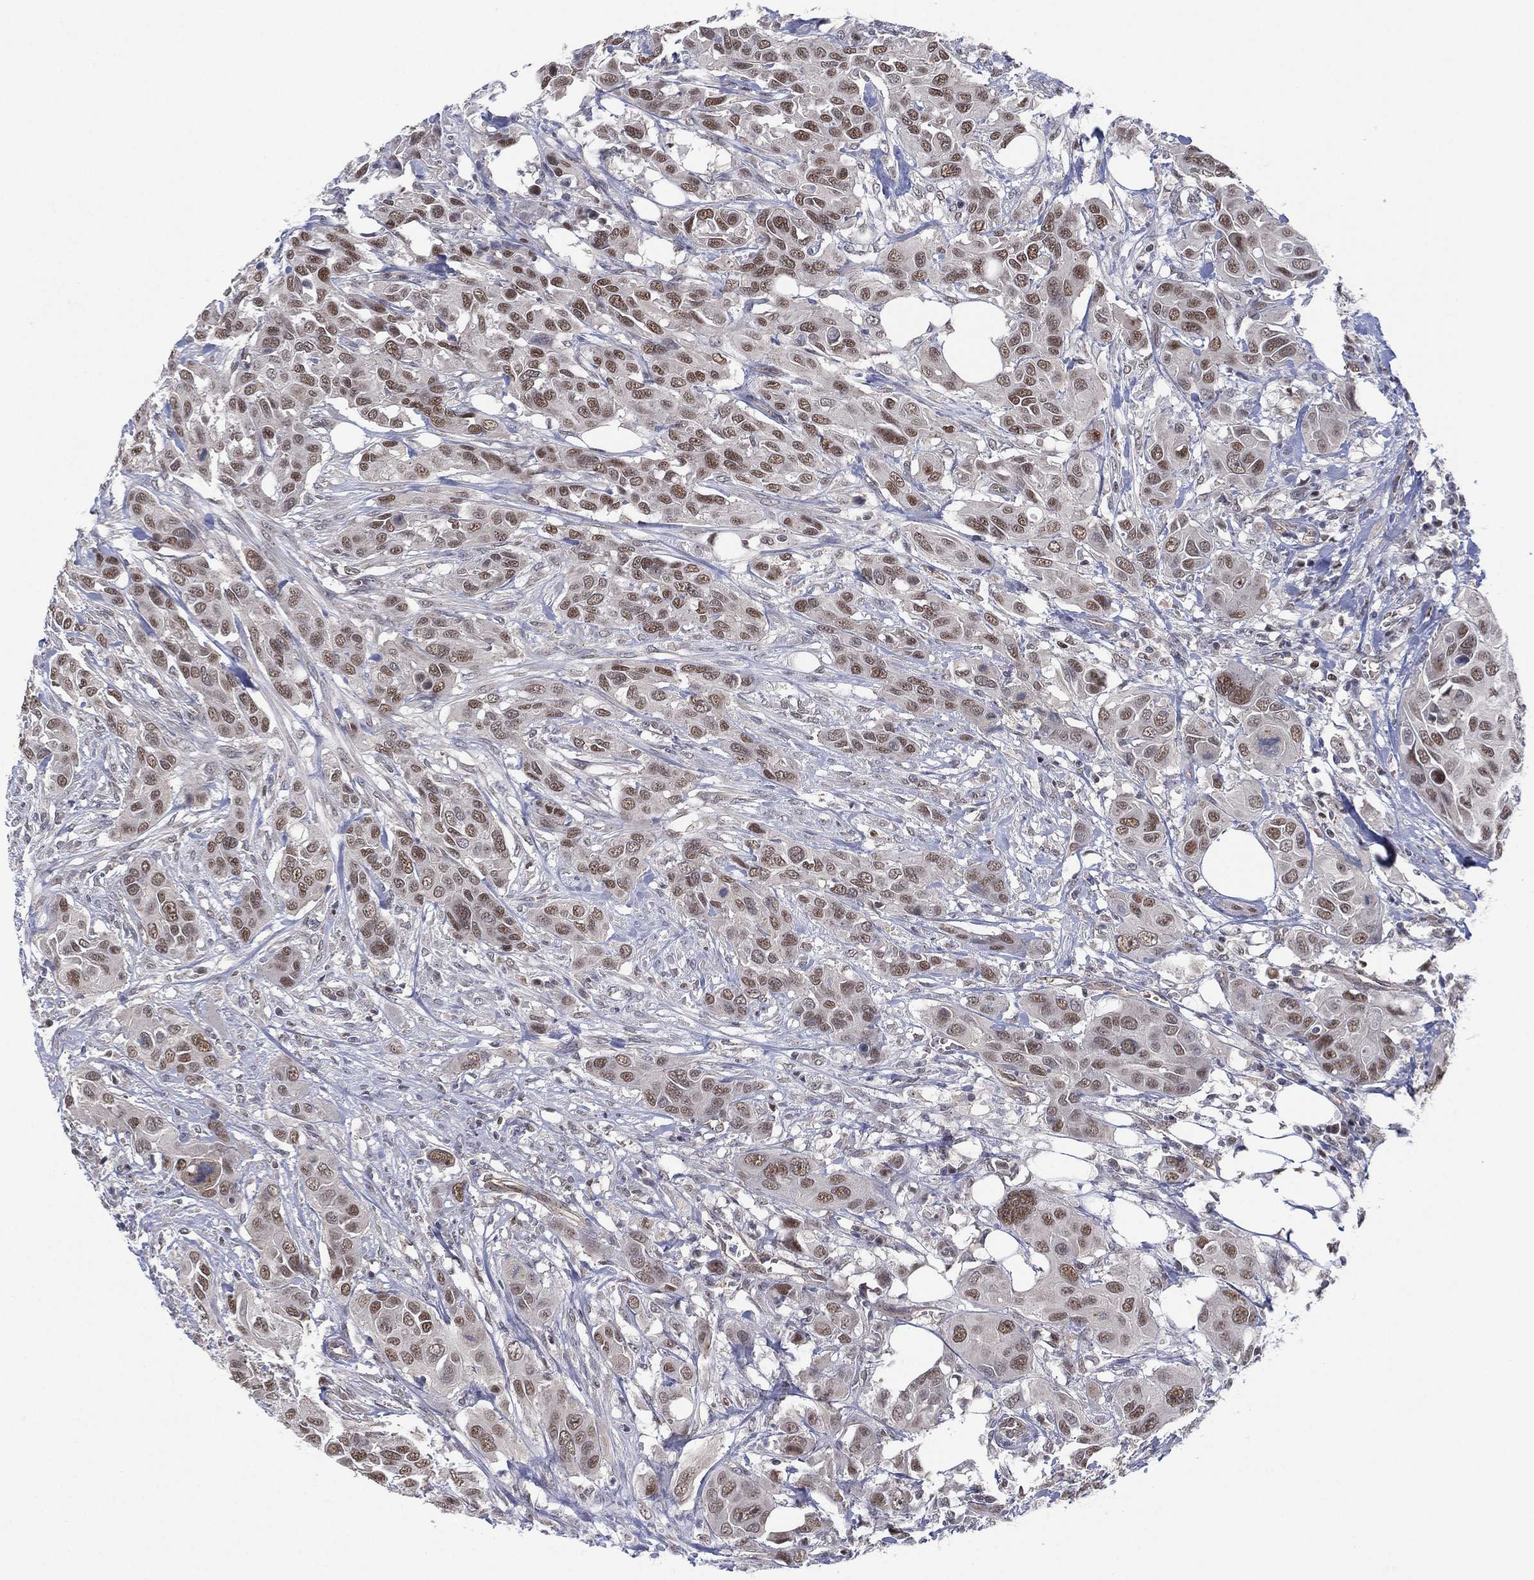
{"staining": {"intensity": "moderate", "quantity": "25%-75%", "location": "nuclear"}, "tissue": "urothelial cancer", "cell_type": "Tumor cells", "image_type": "cancer", "snomed": [{"axis": "morphology", "description": "Urothelial carcinoma, NOS"}, {"axis": "morphology", "description": "Urothelial carcinoma, High grade"}, {"axis": "topography", "description": "Urinary bladder"}], "caption": "Urothelial cancer stained with a brown dye exhibits moderate nuclear positive expression in about 25%-75% of tumor cells.", "gene": "GSE1", "patient": {"sex": "male", "age": 63}}